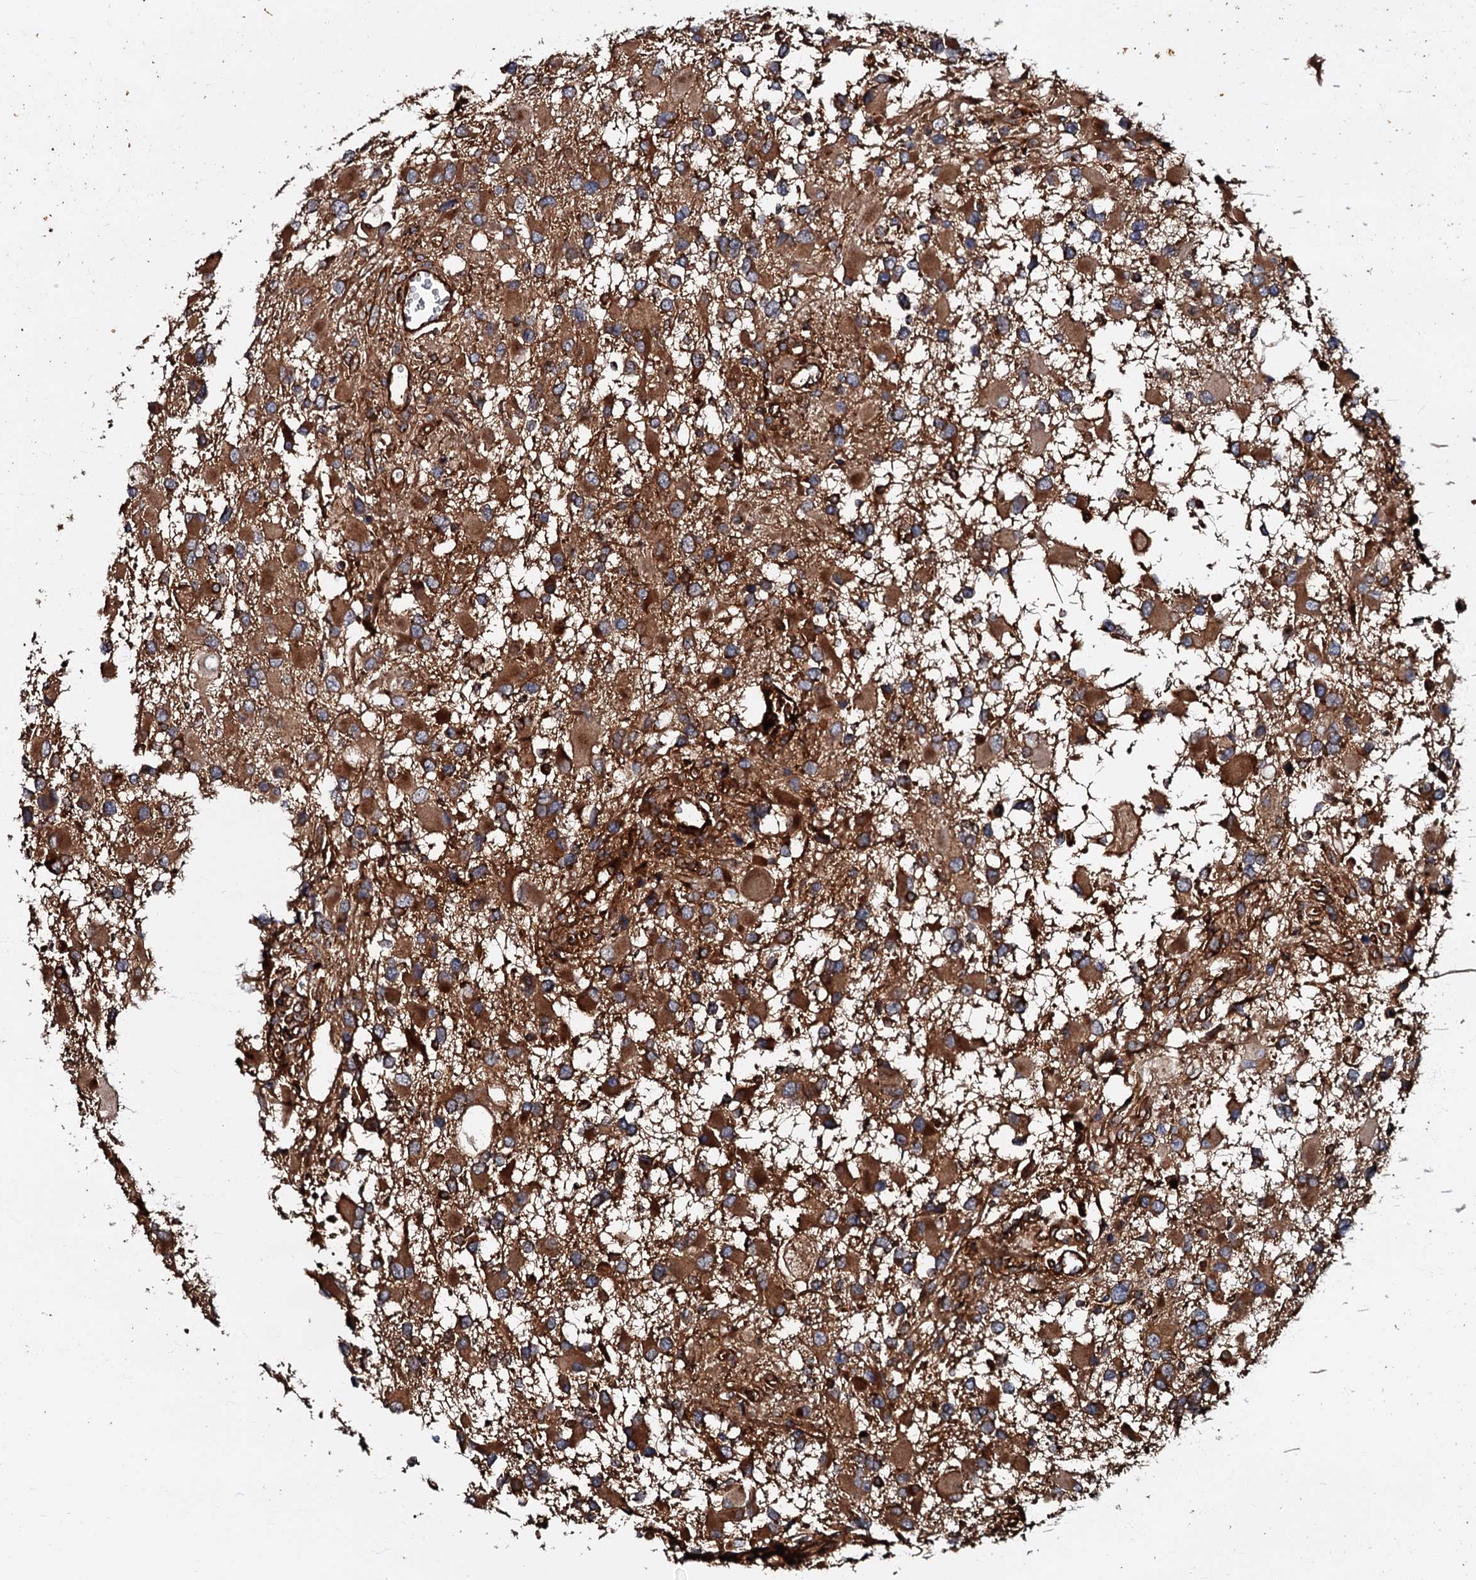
{"staining": {"intensity": "strong", "quantity": ">75%", "location": "cytoplasmic/membranous"}, "tissue": "glioma", "cell_type": "Tumor cells", "image_type": "cancer", "snomed": [{"axis": "morphology", "description": "Glioma, malignant, High grade"}, {"axis": "topography", "description": "Brain"}], "caption": "Glioma stained with a protein marker shows strong staining in tumor cells.", "gene": "BLOC1S6", "patient": {"sex": "male", "age": 53}}